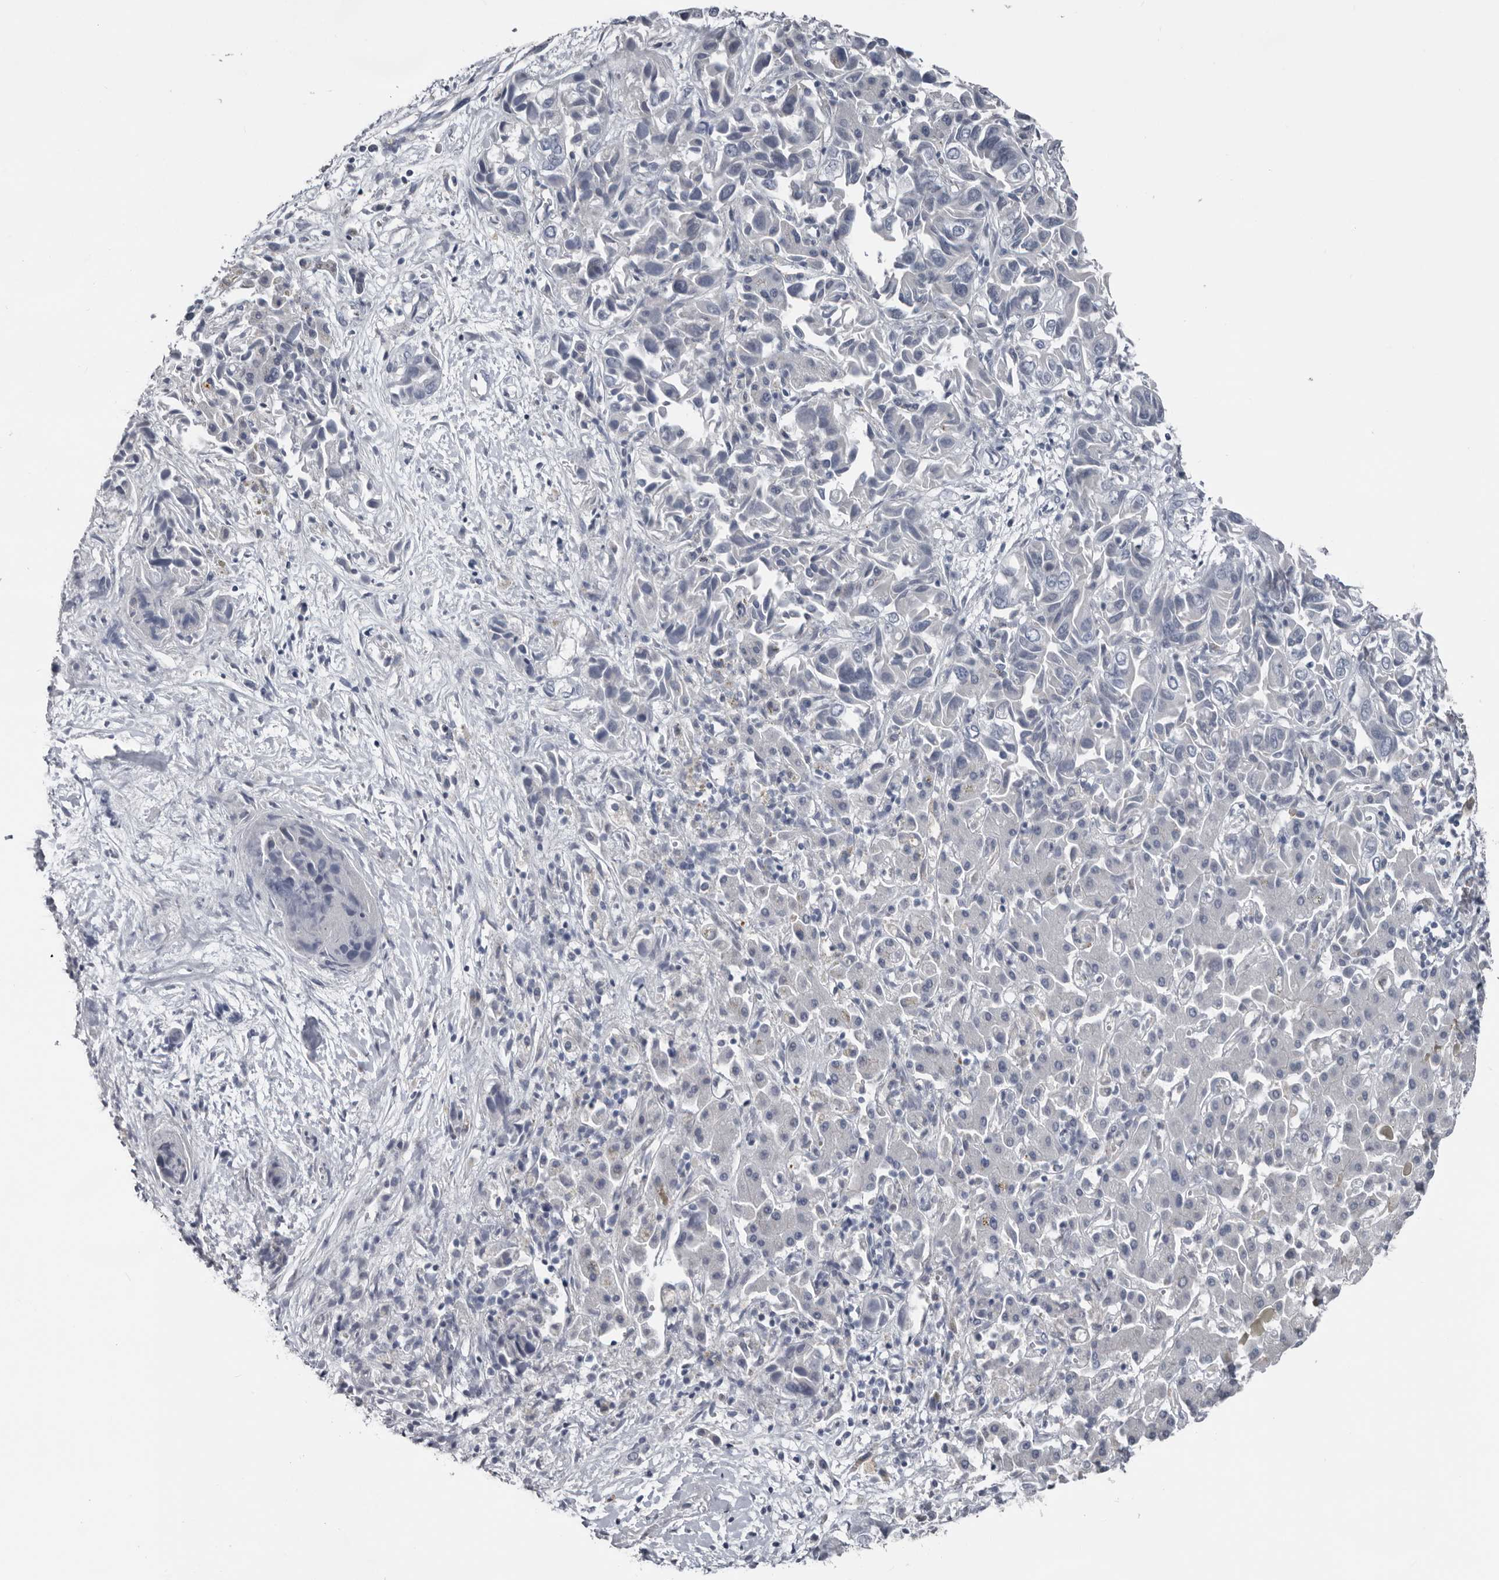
{"staining": {"intensity": "negative", "quantity": "none", "location": "none"}, "tissue": "liver cancer", "cell_type": "Tumor cells", "image_type": "cancer", "snomed": [{"axis": "morphology", "description": "Cholangiocarcinoma"}, {"axis": "topography", "description": "Liver"}], "caption": "Liver cancer (cholangiocarcinoma) was stained to show a protein in brown. There is no significant expression in tumor cells.", "gene": "FABP7", "patient": {"sex": "female", "age": 52}}